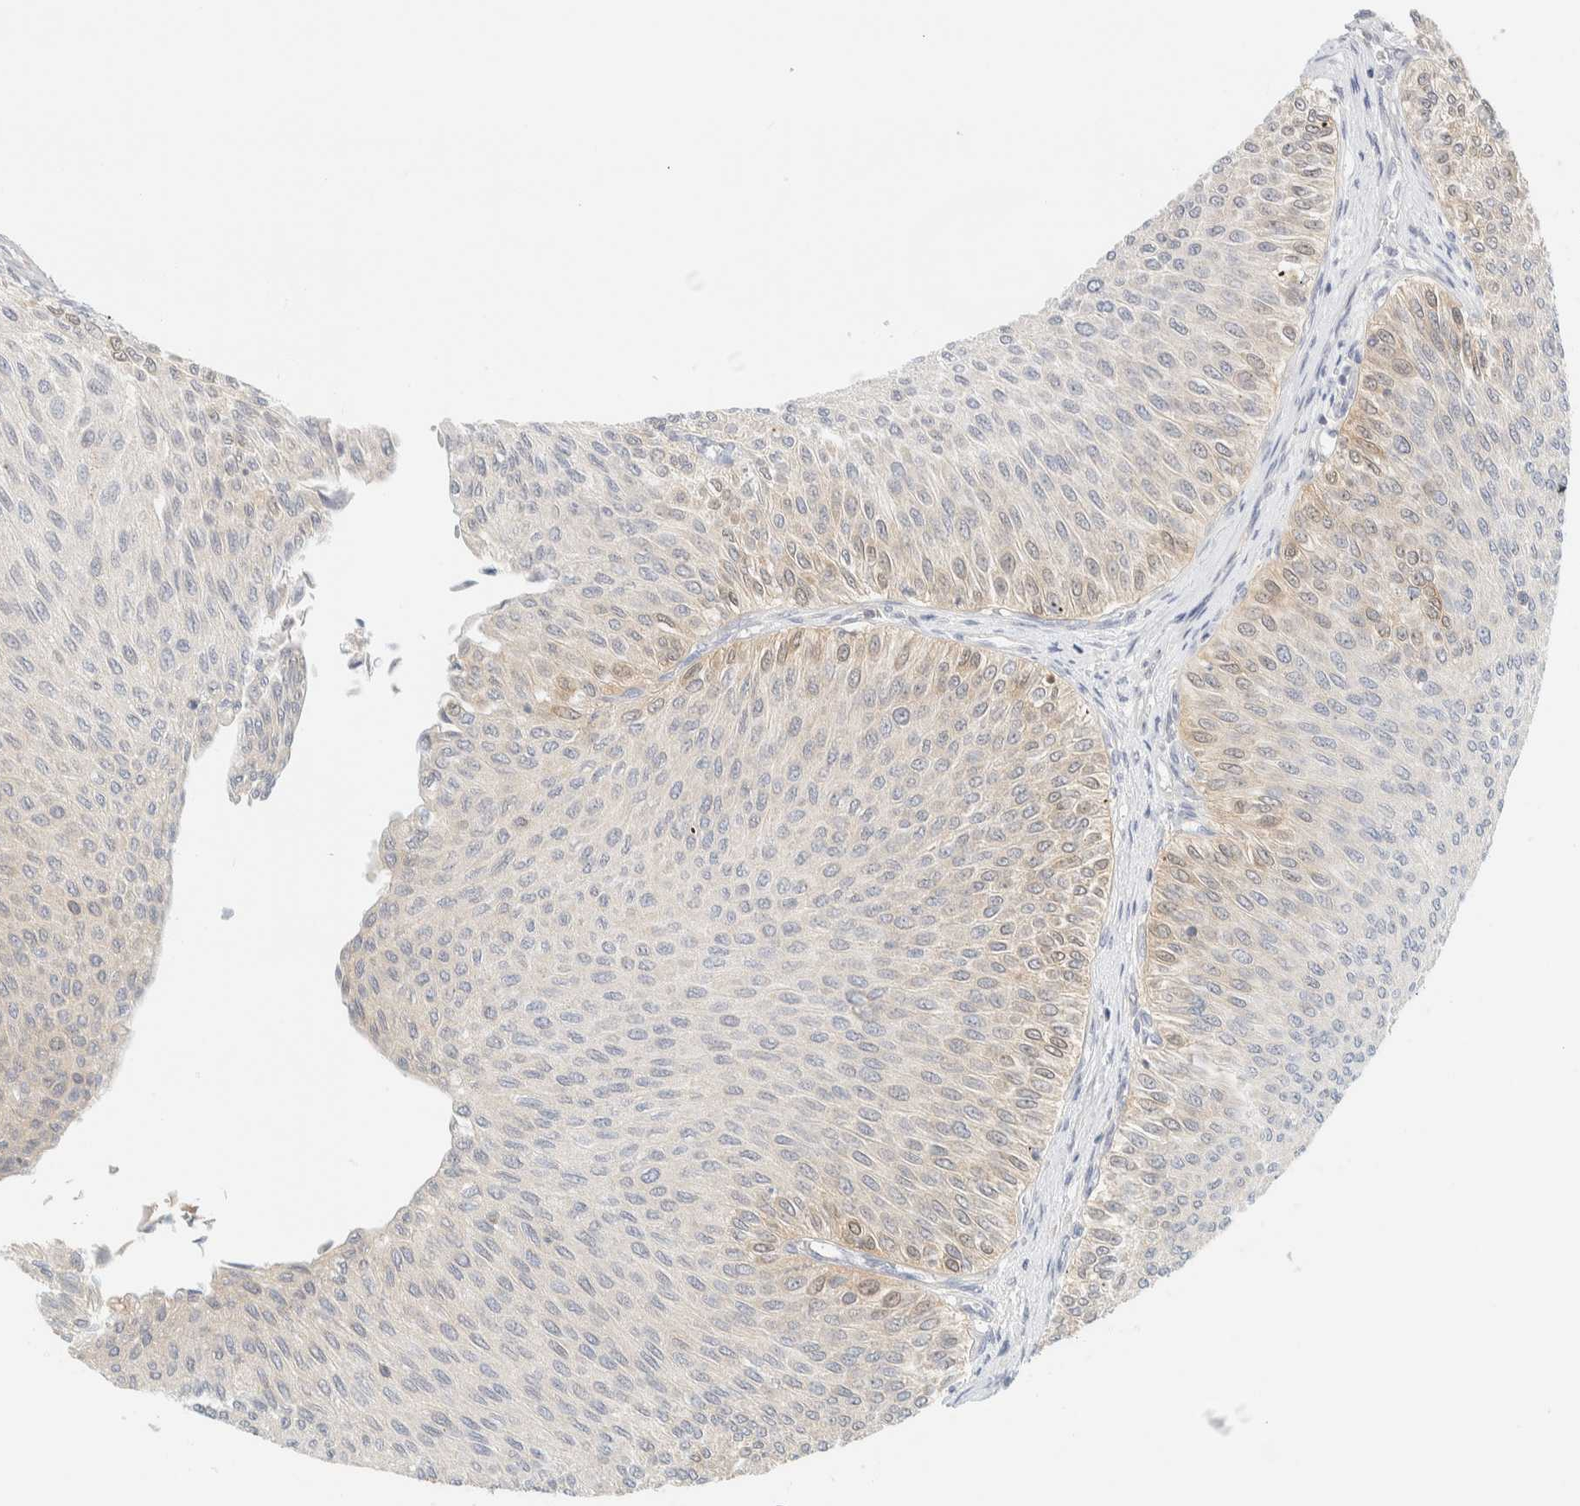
{"staining": {"intensity": "moderate", "quantity": "<25%", "location": "cytoplasmic/membranous"}, "tissue": "urothelial cancer", "cell_type": "Tumor cells", "image_type": "cancer", "snomed": [{"axis": "morphology", "description": "Urothelial carcinoma, Low grade"}, {"axis": "topography", "description": "Urinary bladder"}], "caption": "Protein staining by immunohistochemistry (IHC) displays moderate cytoplasmic/membranous staining in approximately <25% of tumor cells in urothelial carcinoma (low-grade). (DAB (3,3'-diaminobenzidine) IHC, brown staining for protein, blue staining for nuclei).", "gene": "PCYT2", "patient": {"sex": "male", "age": 78}}